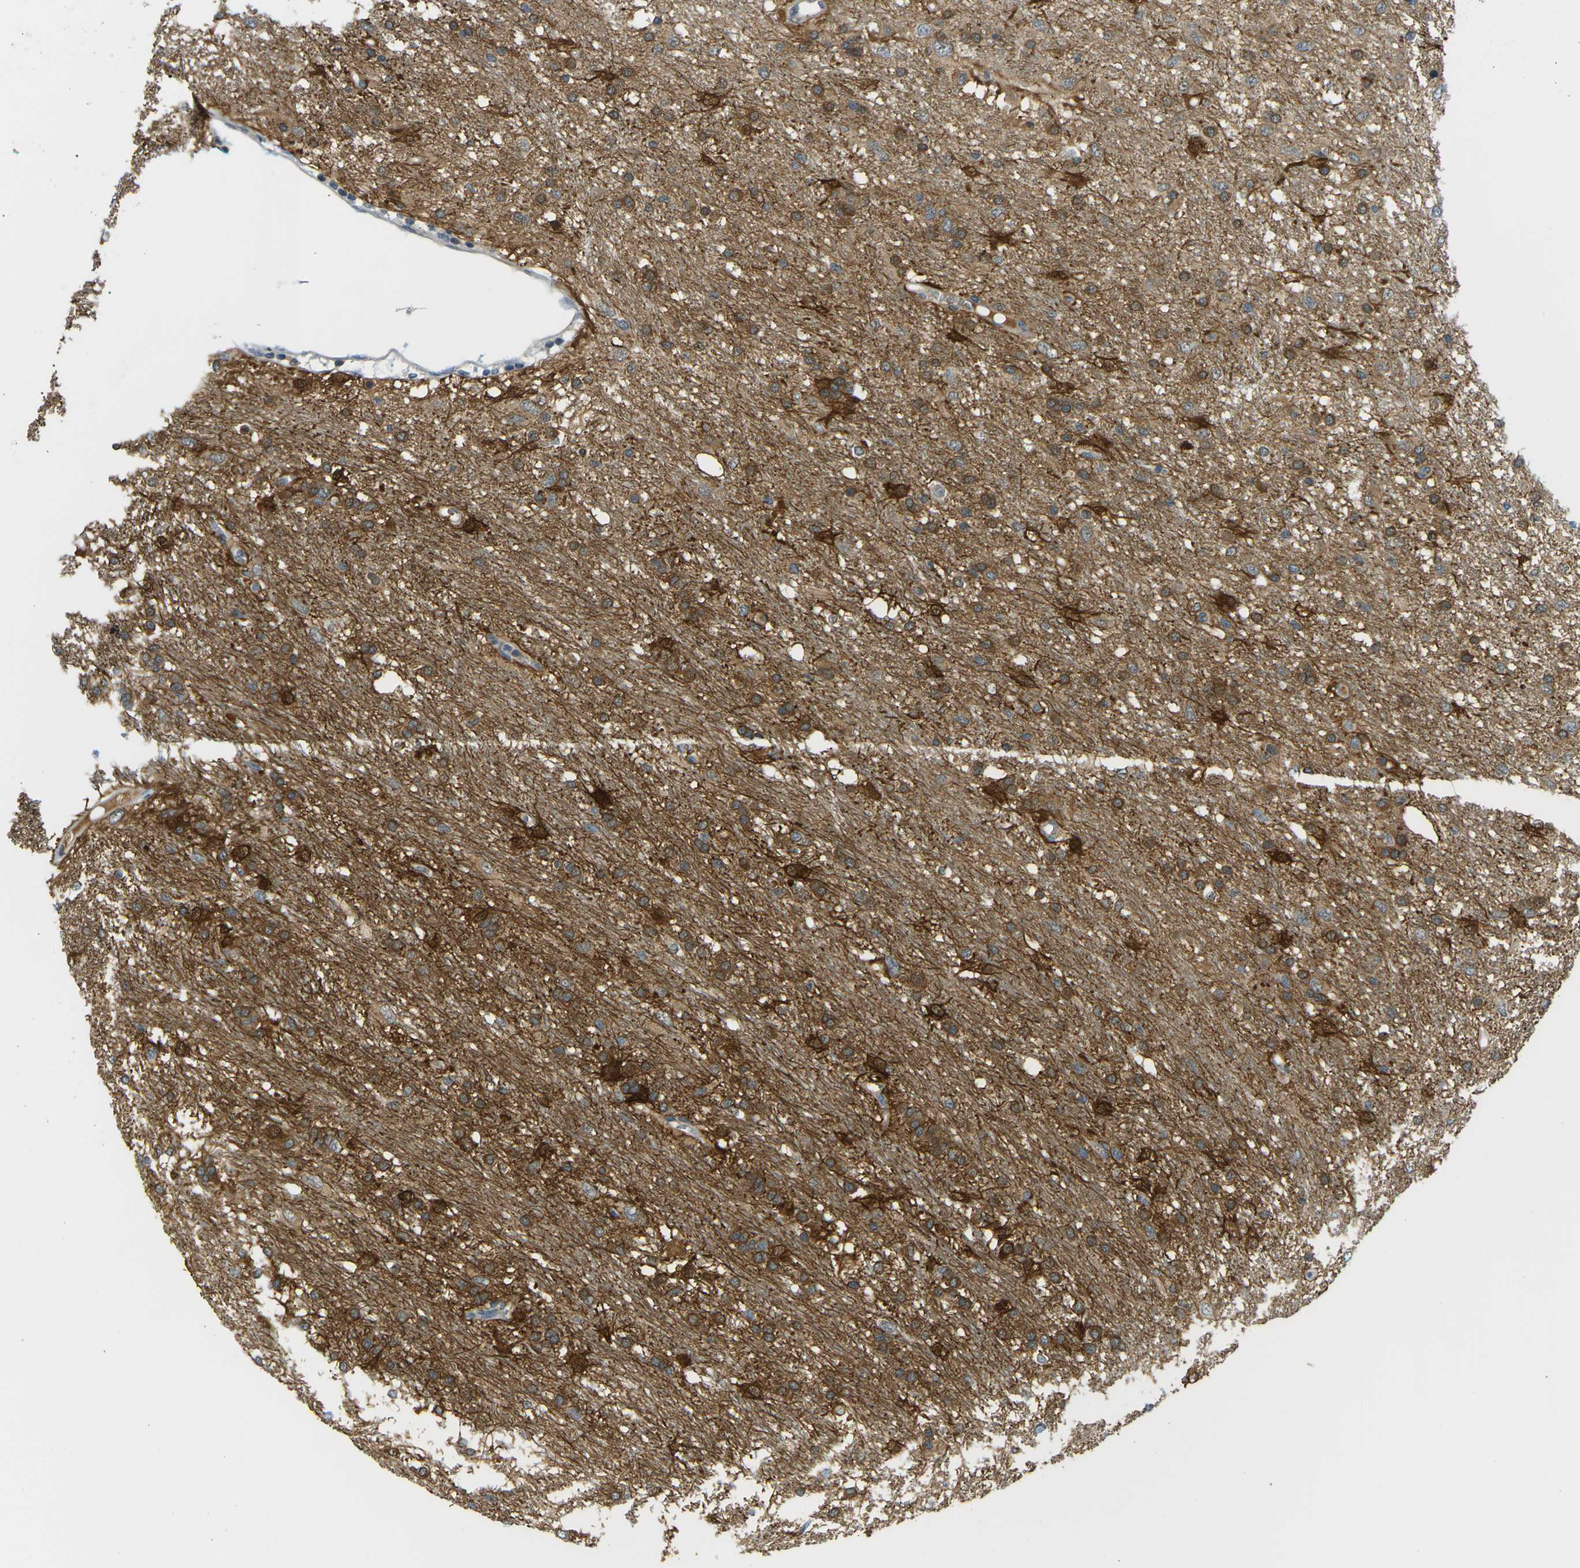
{"staining": {"intensity": "moderate", "quantity": "25%-75%", "location": "cytoplasmic/membranous"}, "tissue": "glioma", "cell_type": "Tumor cells", "image_type": "cancer", "snomed": [{"axis": "morphology", "description": "Glioma, malignant, Low grade"}, {"axis": "topography", "description": "Brain"}], "caption": "Immunohistochemical staining of human glioma displays medium levels of moderate cytoplasmic/membranous protein staining in about 25%-75% of tumor cells.", "gene": "PSAT1", "patient": {"sex": "male", "age": 77}}